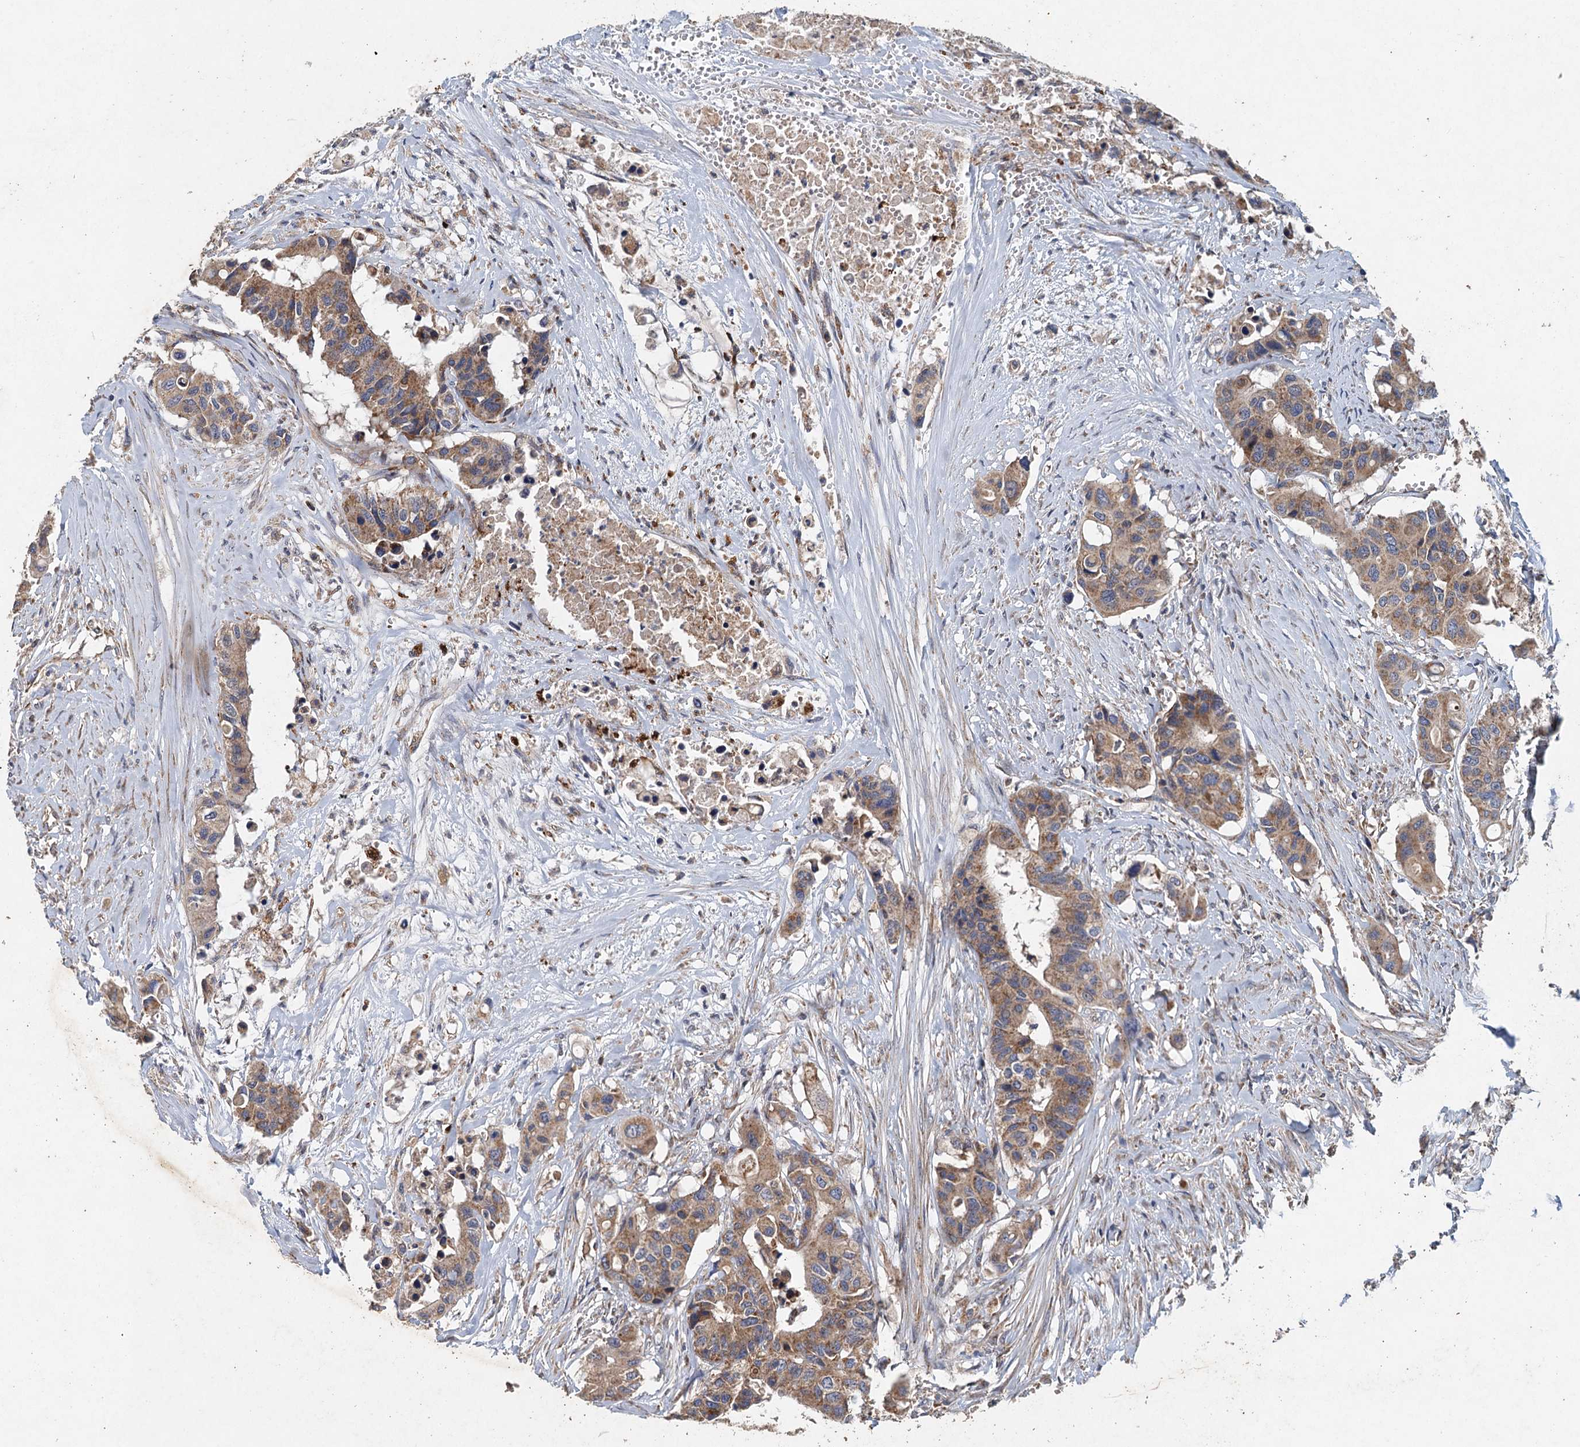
{"staining": {"intensity": "moderate", "quantity": ">75%", "location": "cytoplasmic/membranous"}, "tissue": "colorectal cancer", "cell_type": "Tumor cells", "image_type": "cancer", "snomed": [{"axis": "morphology", "description": "Adenocarcinoma, NOS"}, {"axis": "topography", "description": "Colon"}], "caption": "Approximately >75% of tumor cells in human adenocarcinoma (colorectal) exhibit moderate cytoplasmic/membranous protein expression as visualized by brown immunohistochemical staining.", "gene": "BCS1L", "patient": {"sex": "male", "age": 77}}